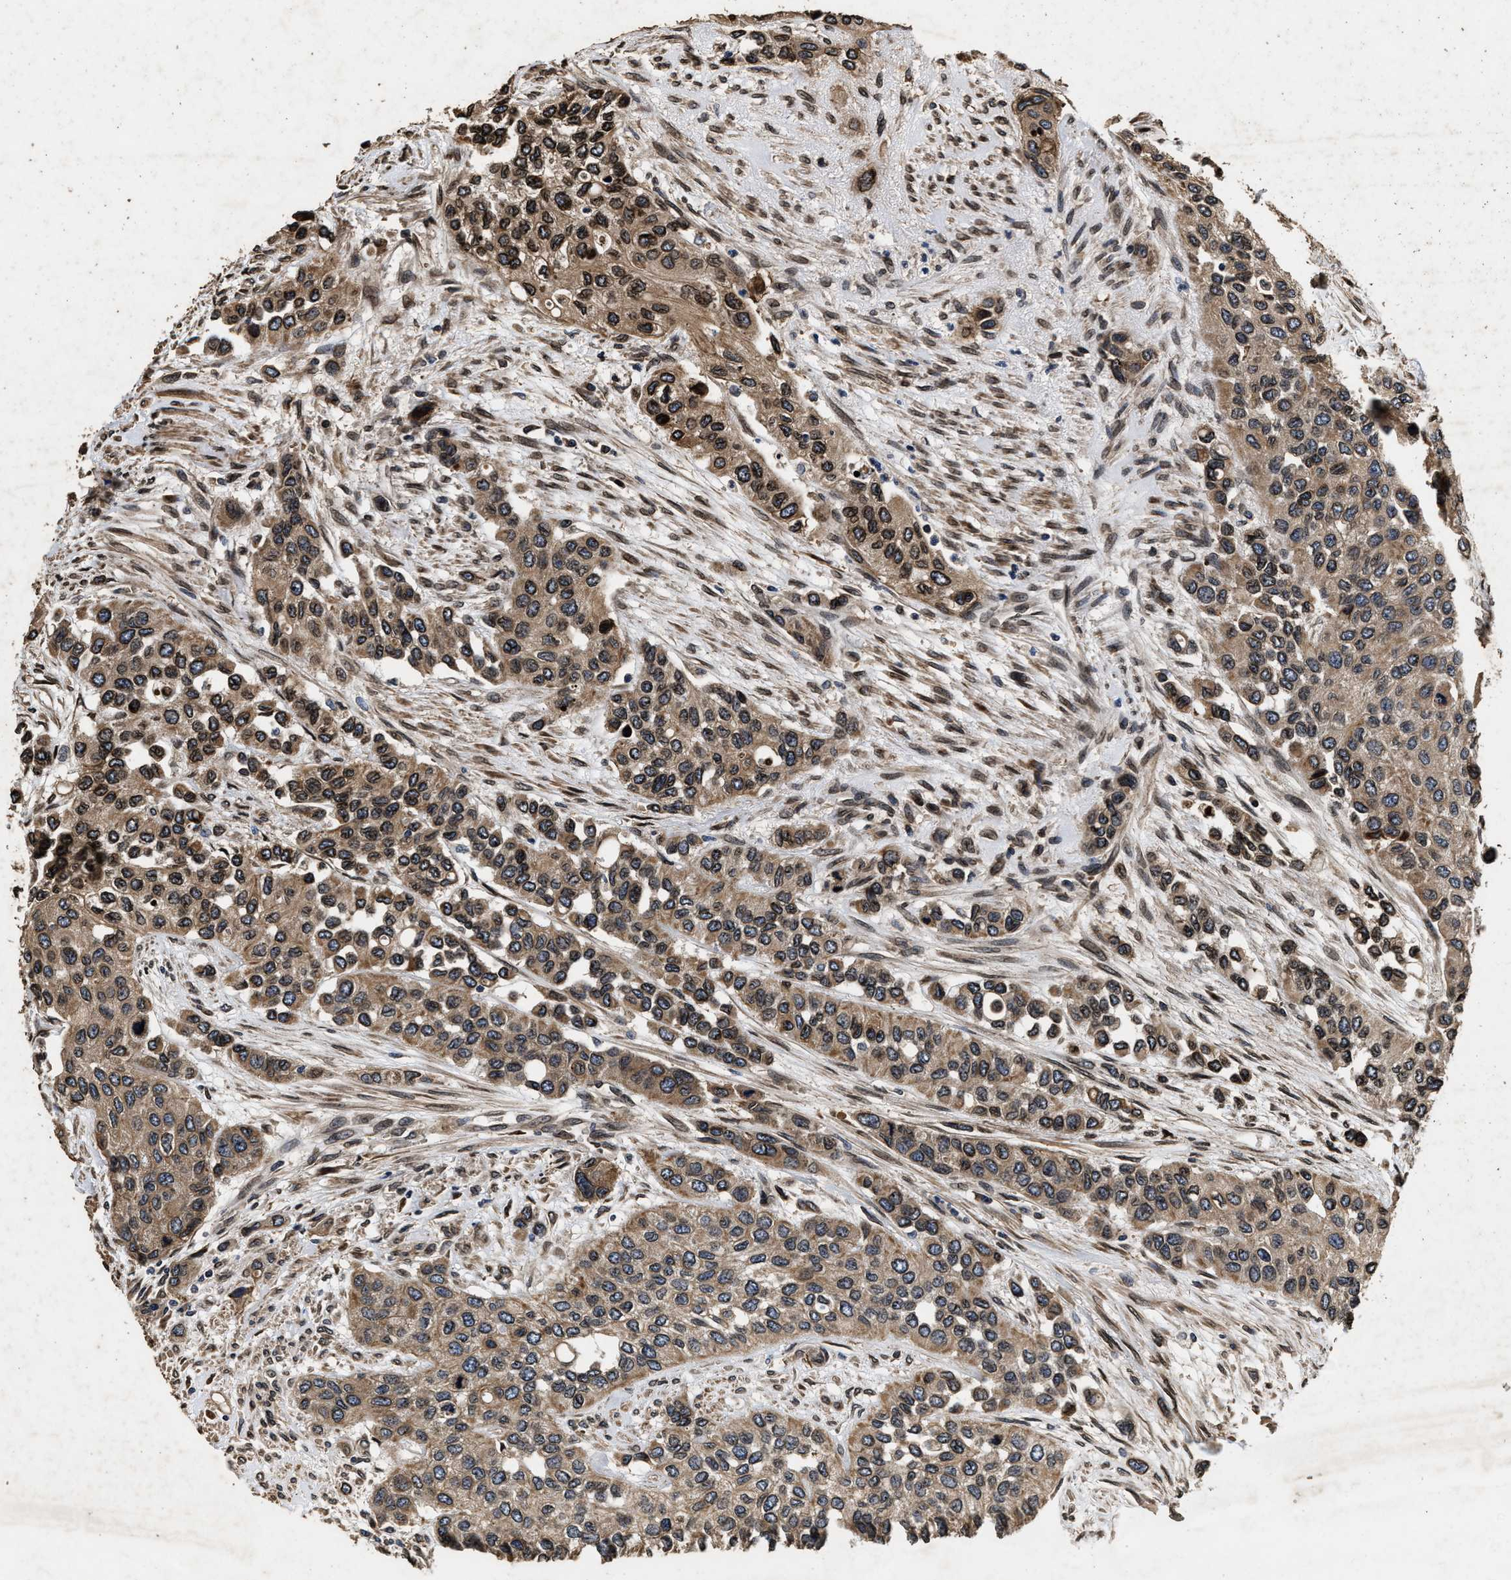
{"staining": {"intensity": "moderate", "quantity": ">75%", "location": "cytoplasmic/membranous,nuclear"}, "tissue": "urothelial cancer", "cell_type": "Tumor cells", "image_type": "cancer", "snomed": [{"axis": "morphology", "description": "Urothelial carcinoma, High grade"}, {"axis": "topography", "description": "Urinary bladder"}], "caption": "This histopathology image reveals immunohistochemistry (IHC) staining of urothelial cancer, with medium moderate cytoplasmic/membranous and nuclear expression in about >75% of tumor cells.", "gene": "ACCS", "patient": {"sex": "female", "age": 56}}